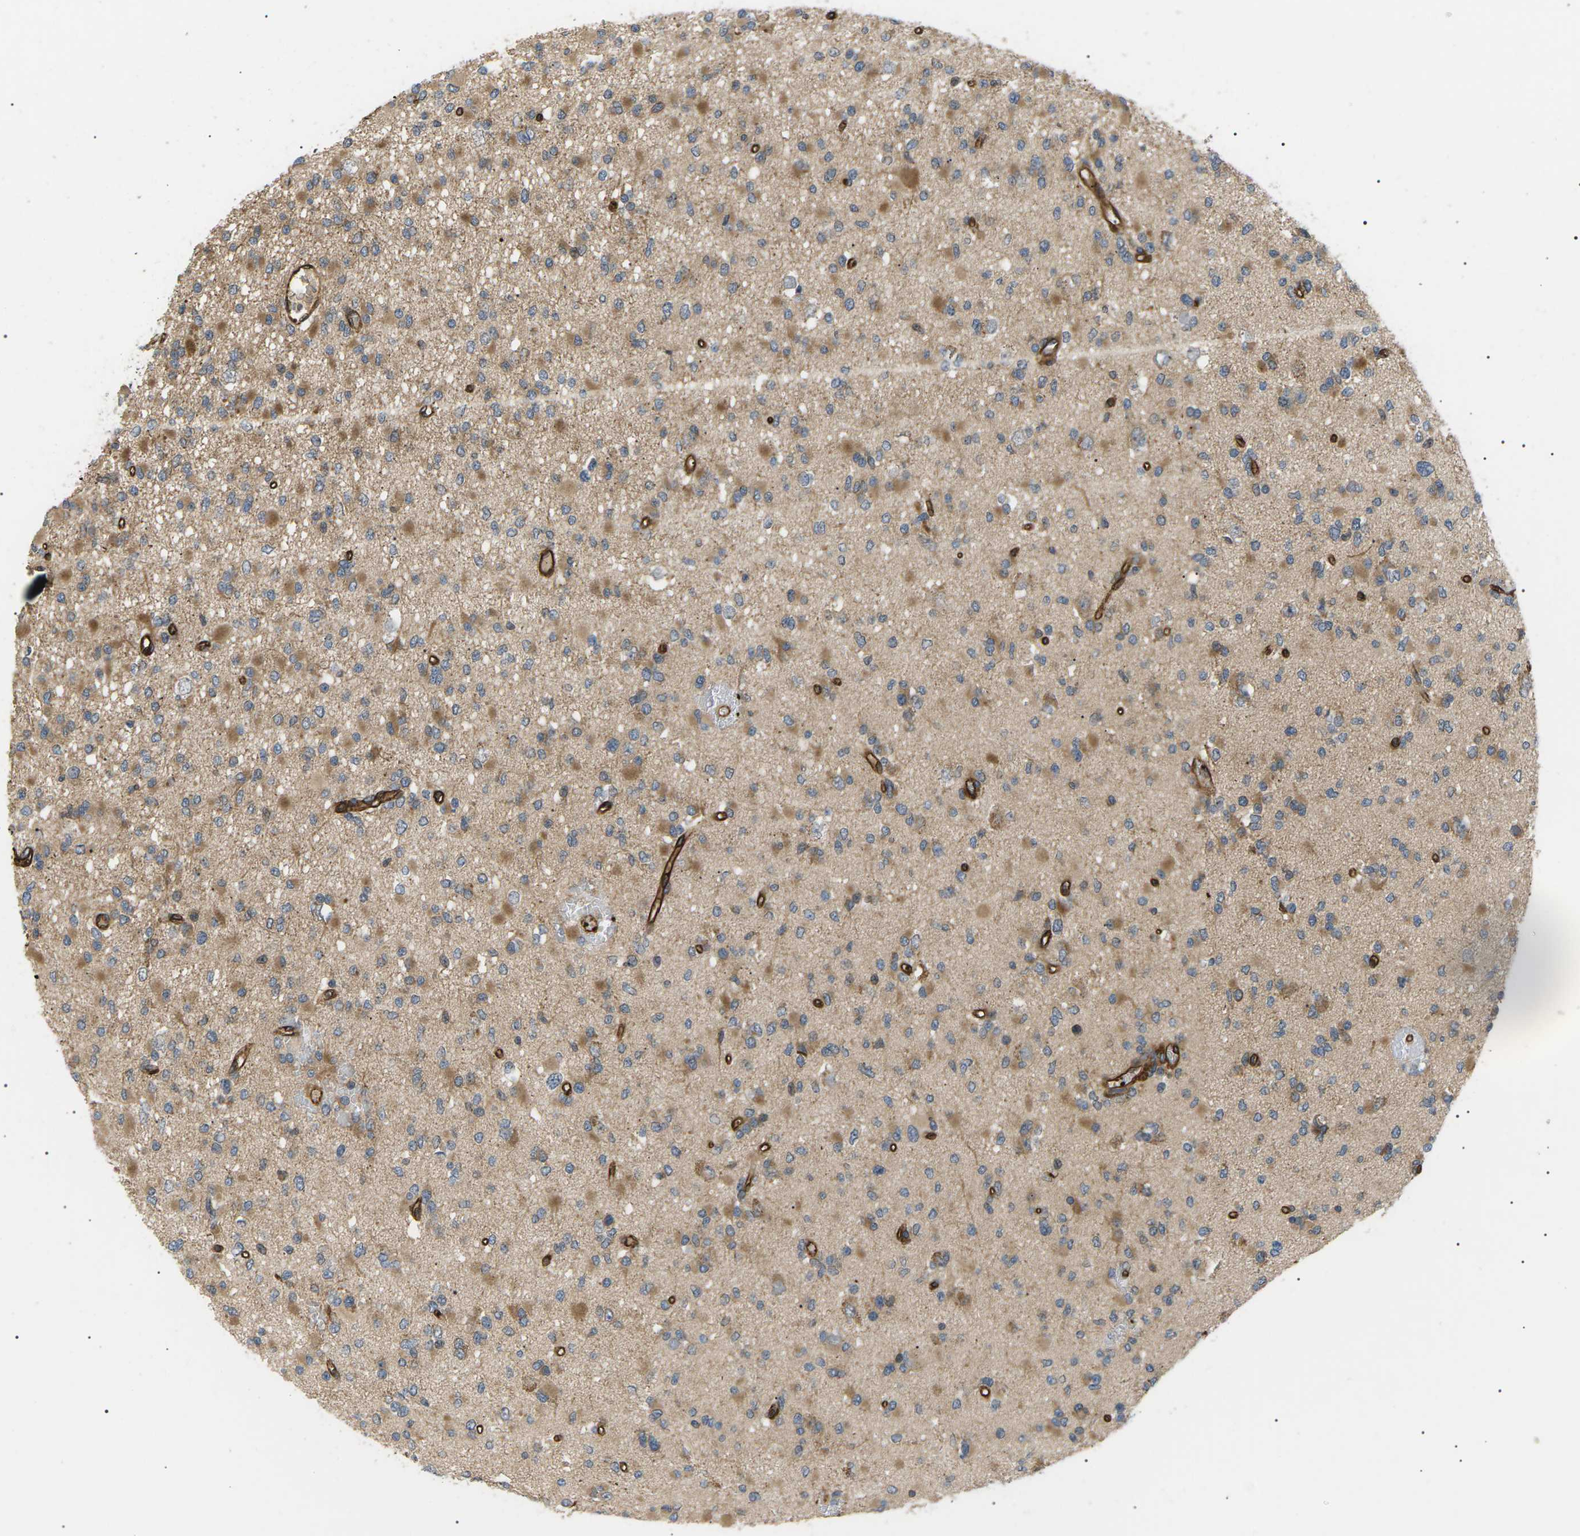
{"staining": {"intensity": "moderate", "quantity": ">75%", "location": "cytoplasmic/membranous"}, "tissue": "glioma", "cell_type": "Tumor cells", "image_type": "cancer", "snomed": [{"axis": "morphology", "description": "Glioma, malignant, Low grade"}, {"axis": "topography", "description": "Brain"}], "caption": "Brown immunohistochemical staining in low-grade glioma (malignant) demonstrates moderate cytoplasmic/membranous staining in about >75% of tumor cells.", "gene": "TMTC4", "patient": {"sex": "female", "age": 22}}